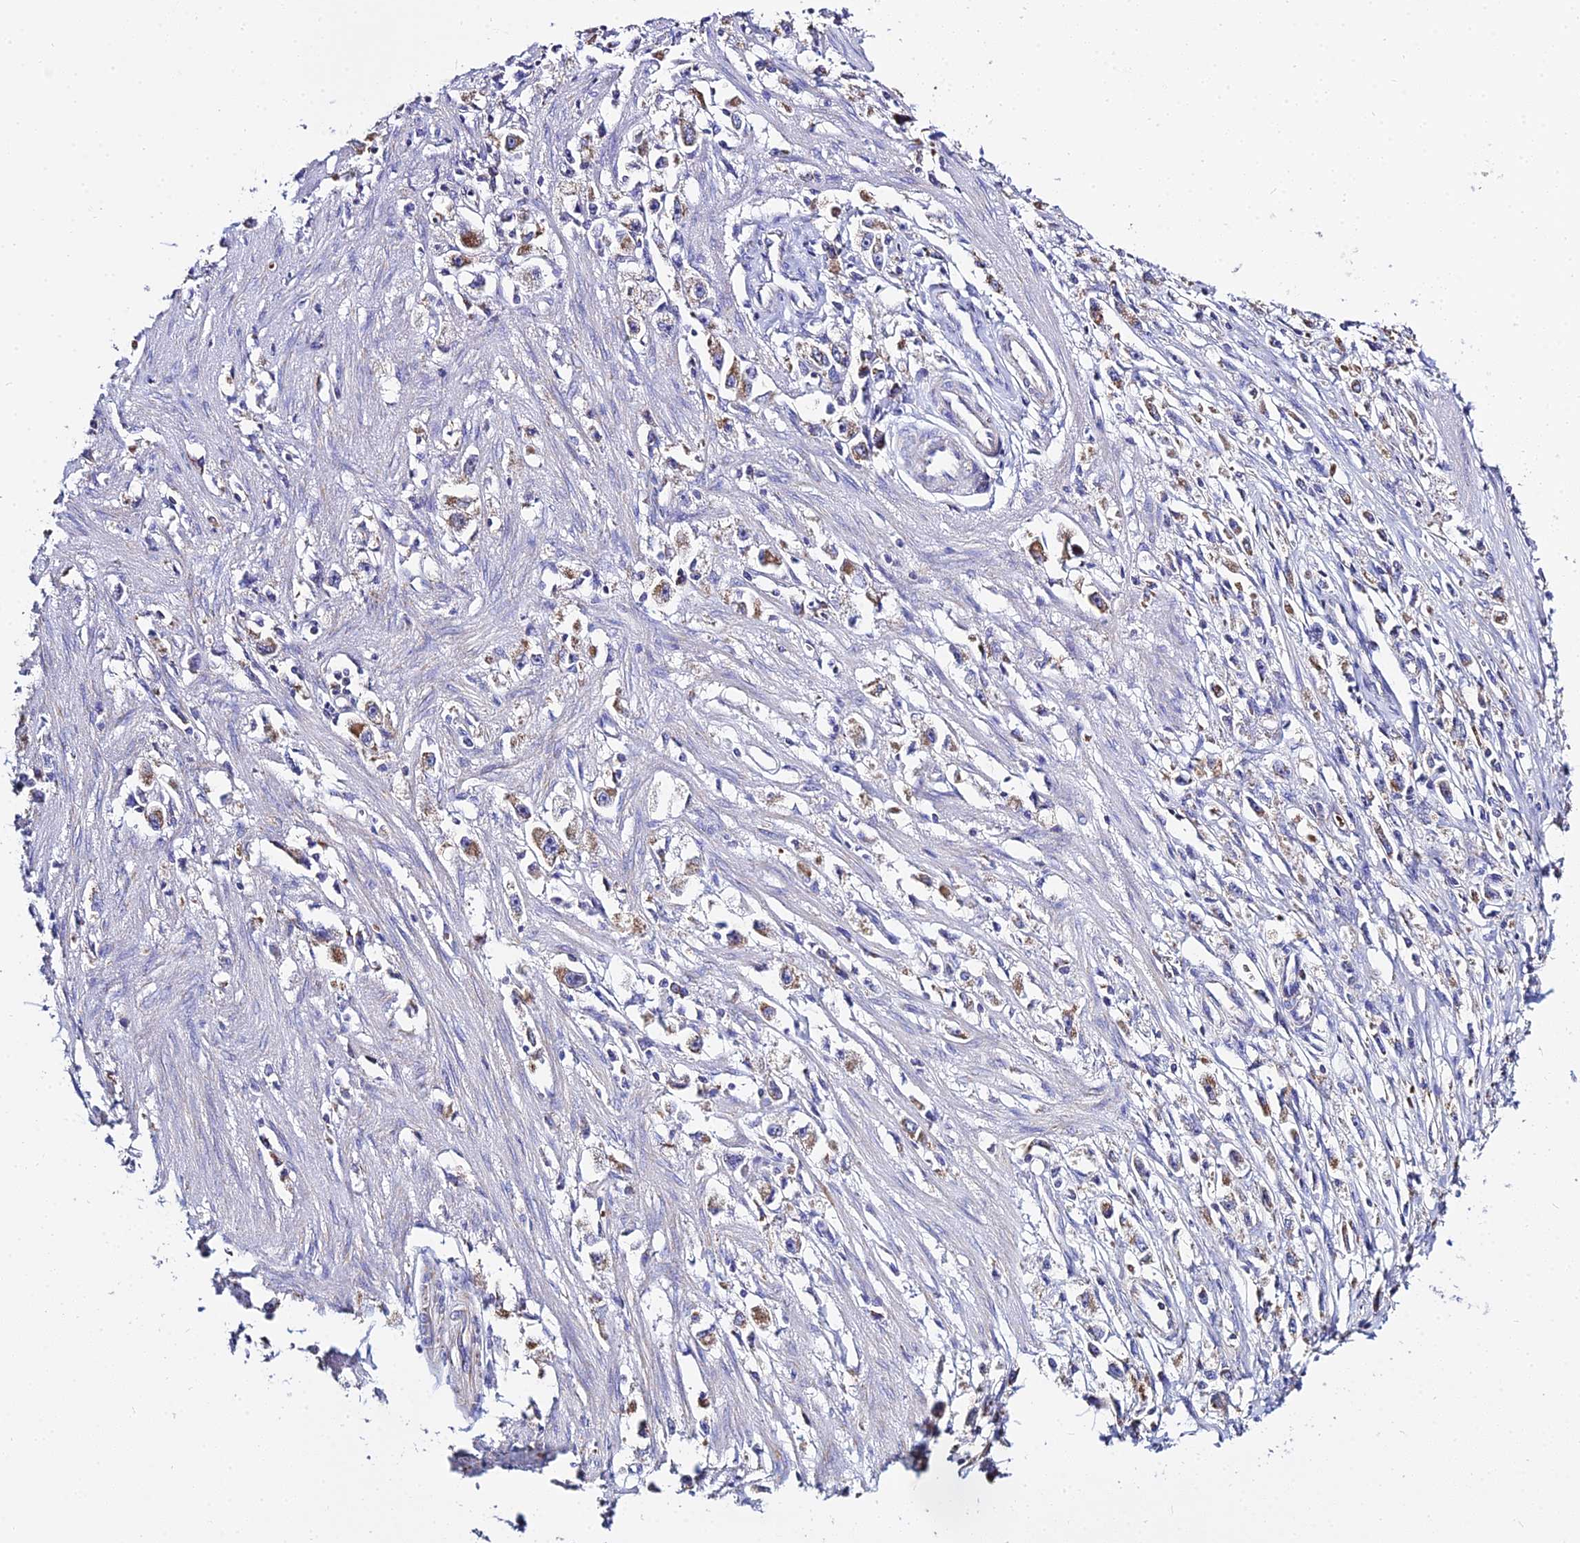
{"staining": {"intensity": "moderate", "quantity": "<25%", "location": "cytoplasmic/membranous"}, "tissue": "stomach cancer", "cell_type": "Tumor cells", "image_type": "cancer", "snomed": [{"axis": "morphology", "description": "Adenocarcinoma, NOS"}, {"axis": "topography", "description": "Stomach"}], "caption": "The image shows immunohistochemical staining of adenocarcinoma (stomach). There is moderate cytoplasmic/membranous positivity is identified in about <25% of tumor cells.", "gene": "TYW5", "patient": {"sex": "female", "age": 59}}